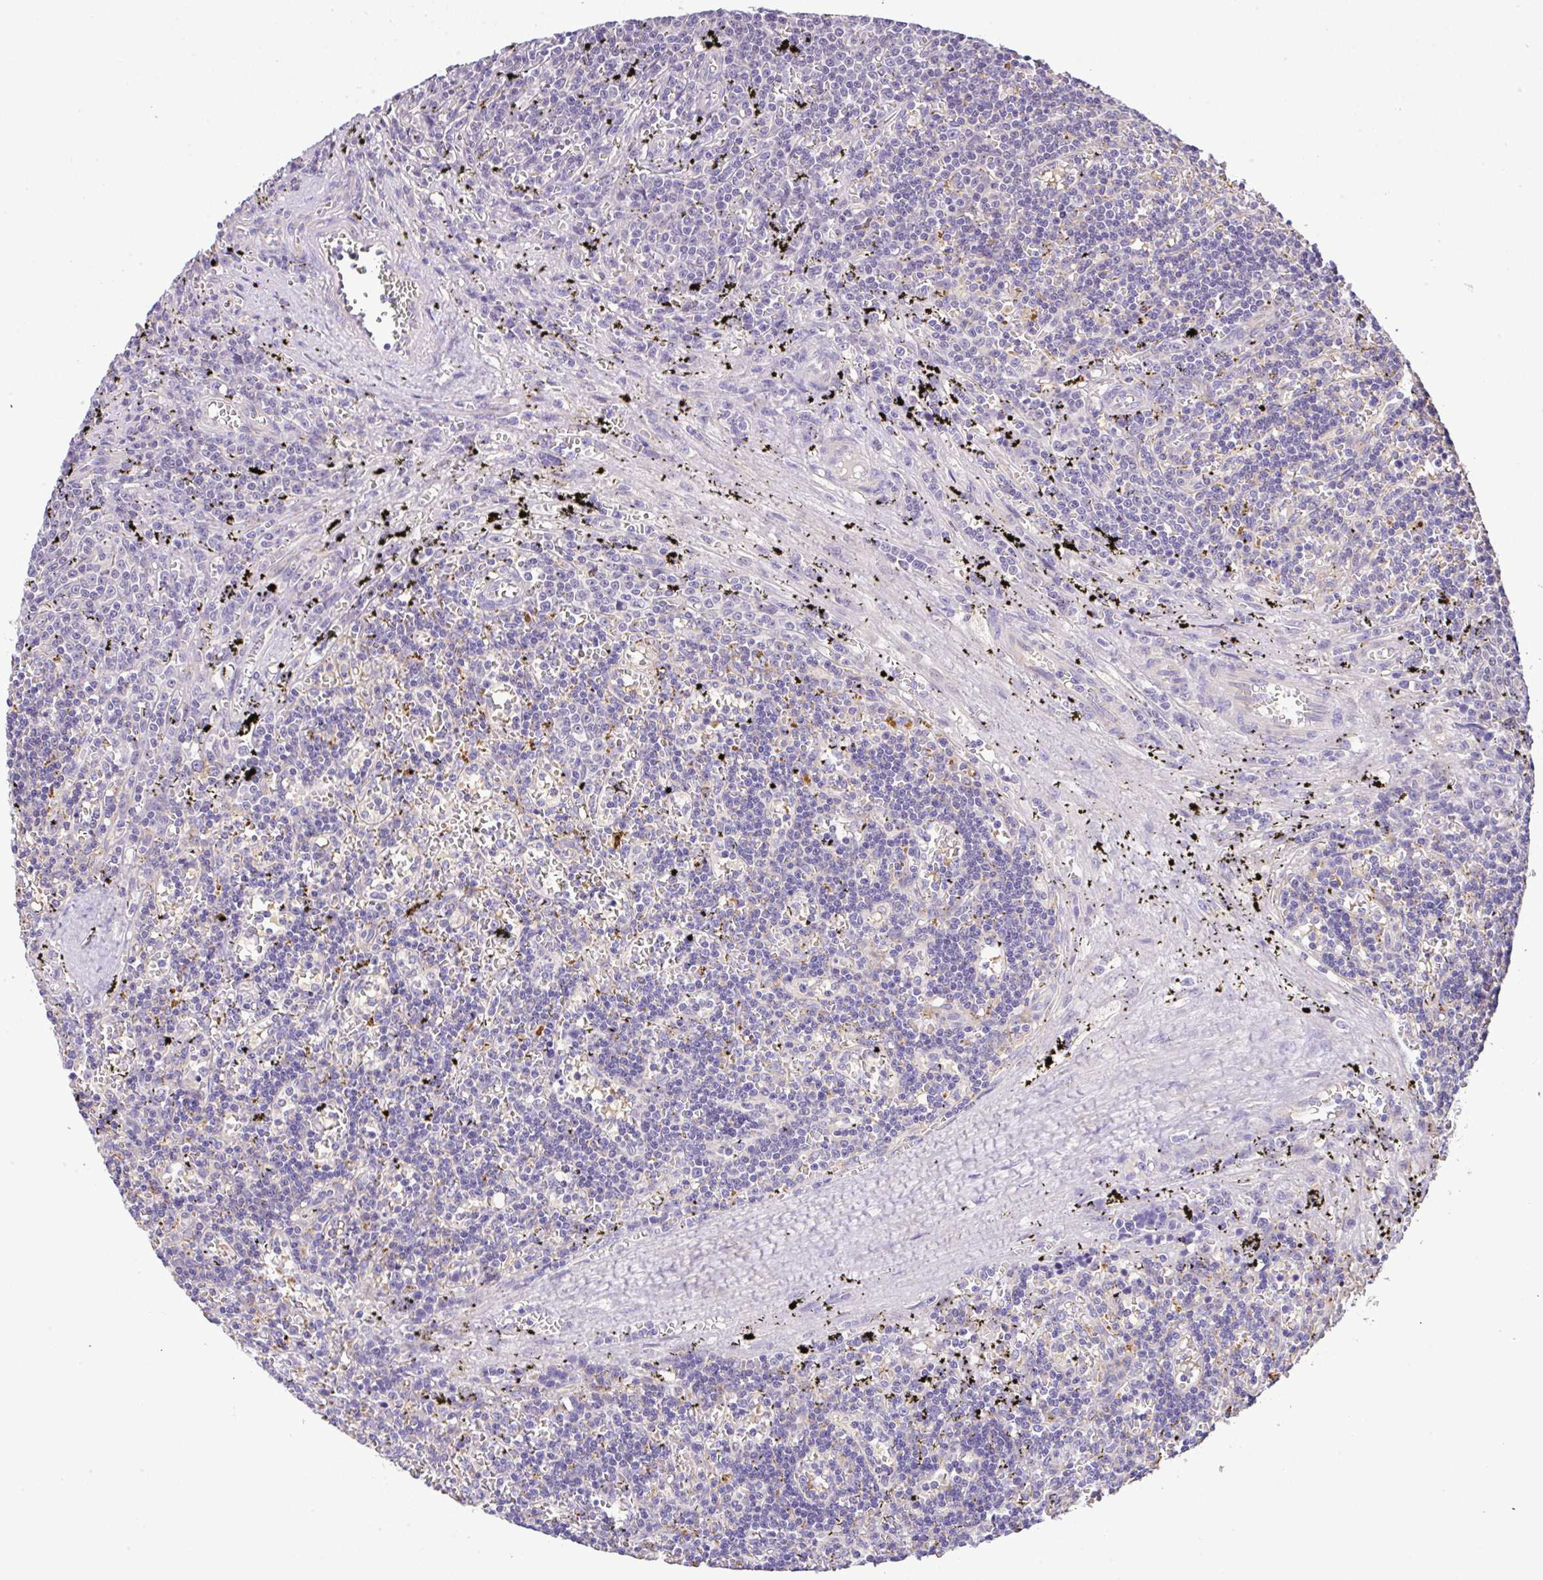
{"staining": {"intensity": "negative", "quantity": "none", "location": "none"}, "tissue": "lymphoma", "cell_type": "Tumor cells", "image_type": "cancer", "snomed": [{"axis": "morphology", "description": "Malignant lymphoma, non-Hodgkin's type, Low grade"}, {"axis": "topography", "description": "Spleen"}], "caption": "Tumor cells show no significant protein positivity in malignant lymphoma, non-Hodgkin's type (low-grade). (Stains: DAB IHC with hematoxylin counter stain, Microscopy: brightfield microscopy at high magnification).", "gene": "EPN3", "patient": {"sex": "male", "age": 60}}